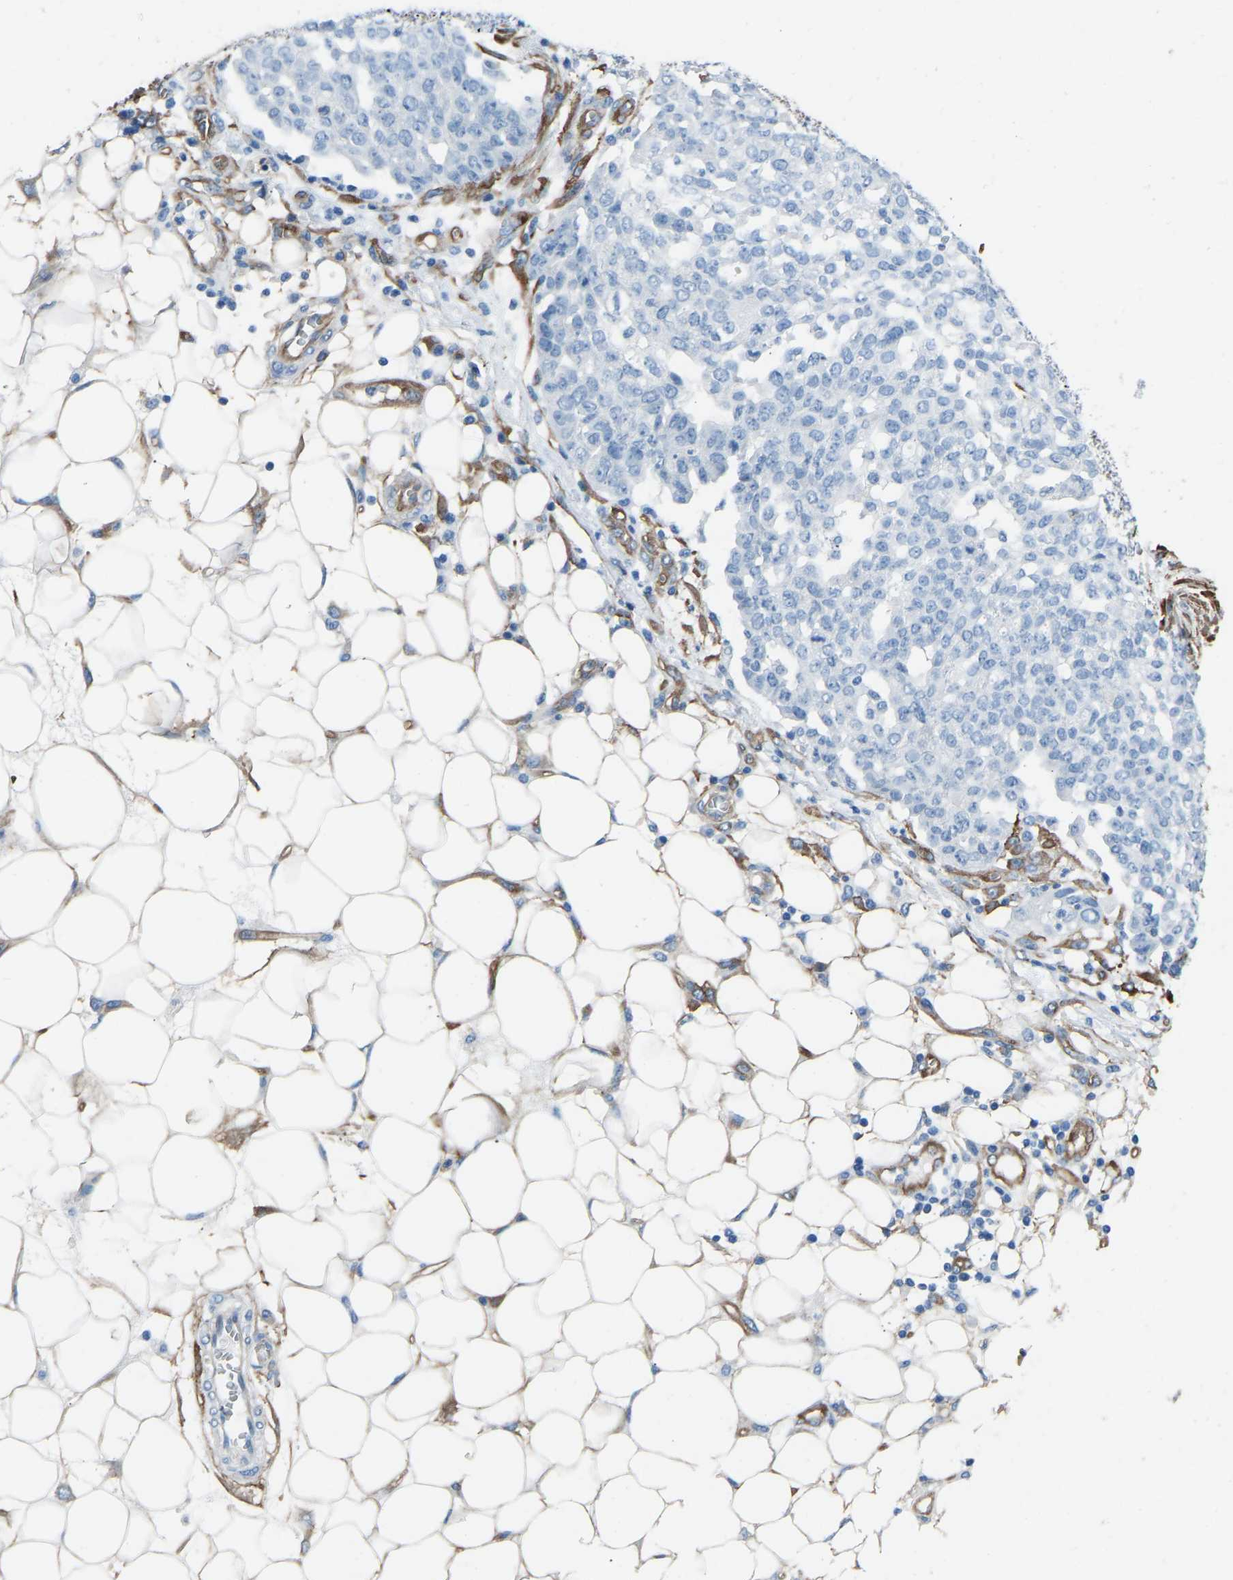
{"staining": {"intensity": "negative", "quantity": "none", "location": "none"}, "tissue": "ovarian cancer", "cell_type": "Tumor cells", "image_type": "cancer", "snomed": [{"axis": "morphology", "description": "Cystadenocarcinoma, serous, NOS"}, {"axis": "topography", "description": "Soft tissue"}, {"axis": "topography", "description": "Ovary"}], "caption": "The photomicrograph shows no staining of tumor cells in ovarian serous cystadenocarcinoma.", "gene": "MYH10", "patient": {"sex": "female", "age": 57}}